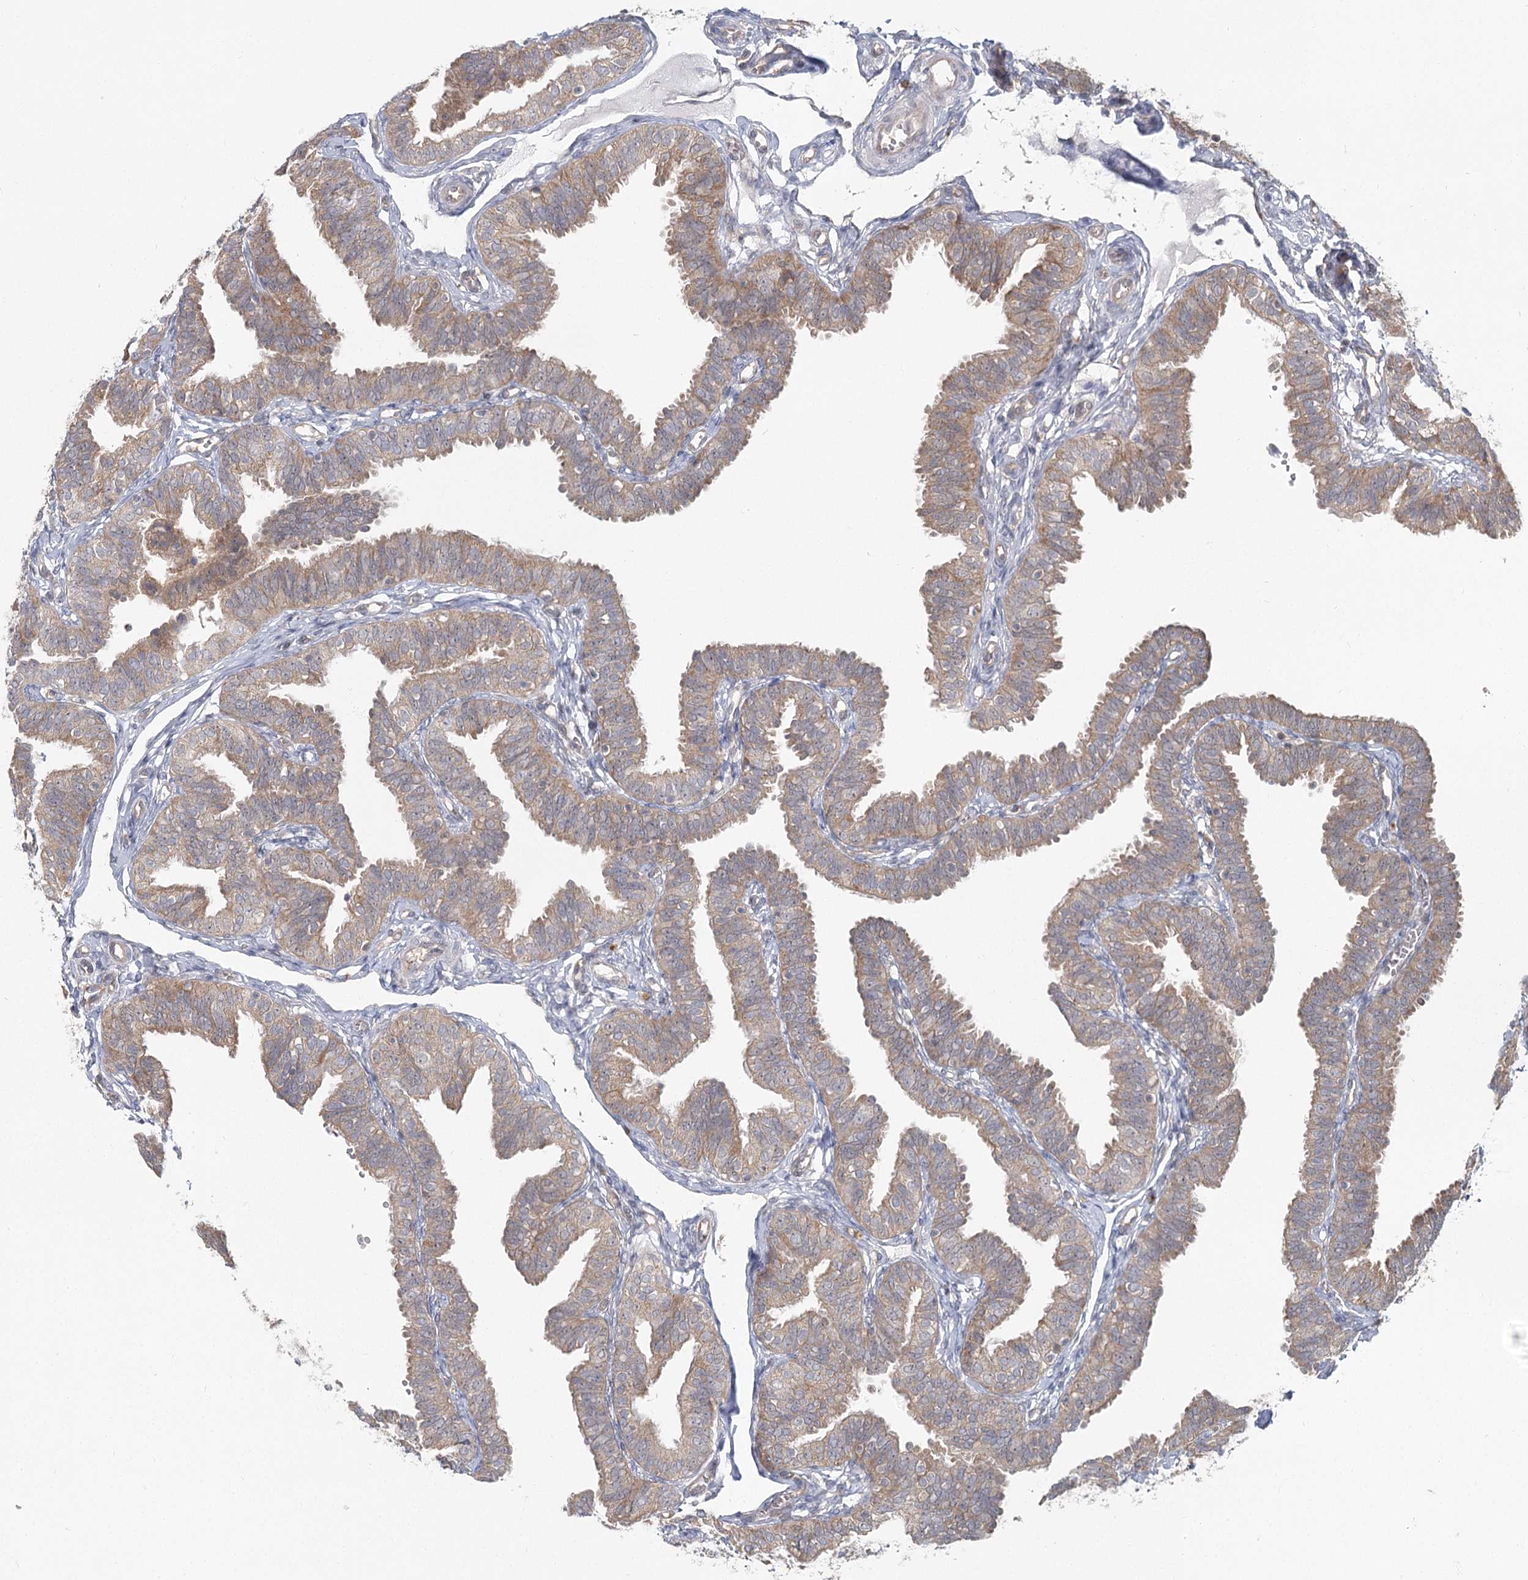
{"staining": {"intensity": "weak", "quantity": ">75%", "location": "cytoplasmic/membranous"}, "tissue": "fallopian tube", "cell_type": "Glandular cells", "image_type": "normal", "snomed": [{"axis": "morphology", "description": "Normal tissue, NOS"}, {"axis": "topography", "description": "Fallopian tube"}], "caption": "Brown immunohistochemical staining in unremarkable fallopian tube reveals weak cytoplasmic/membranous expression in approximately >75% of glandular cells.", "gene": "THNSL1", "patient": {"sex": "female", "age": 35}}